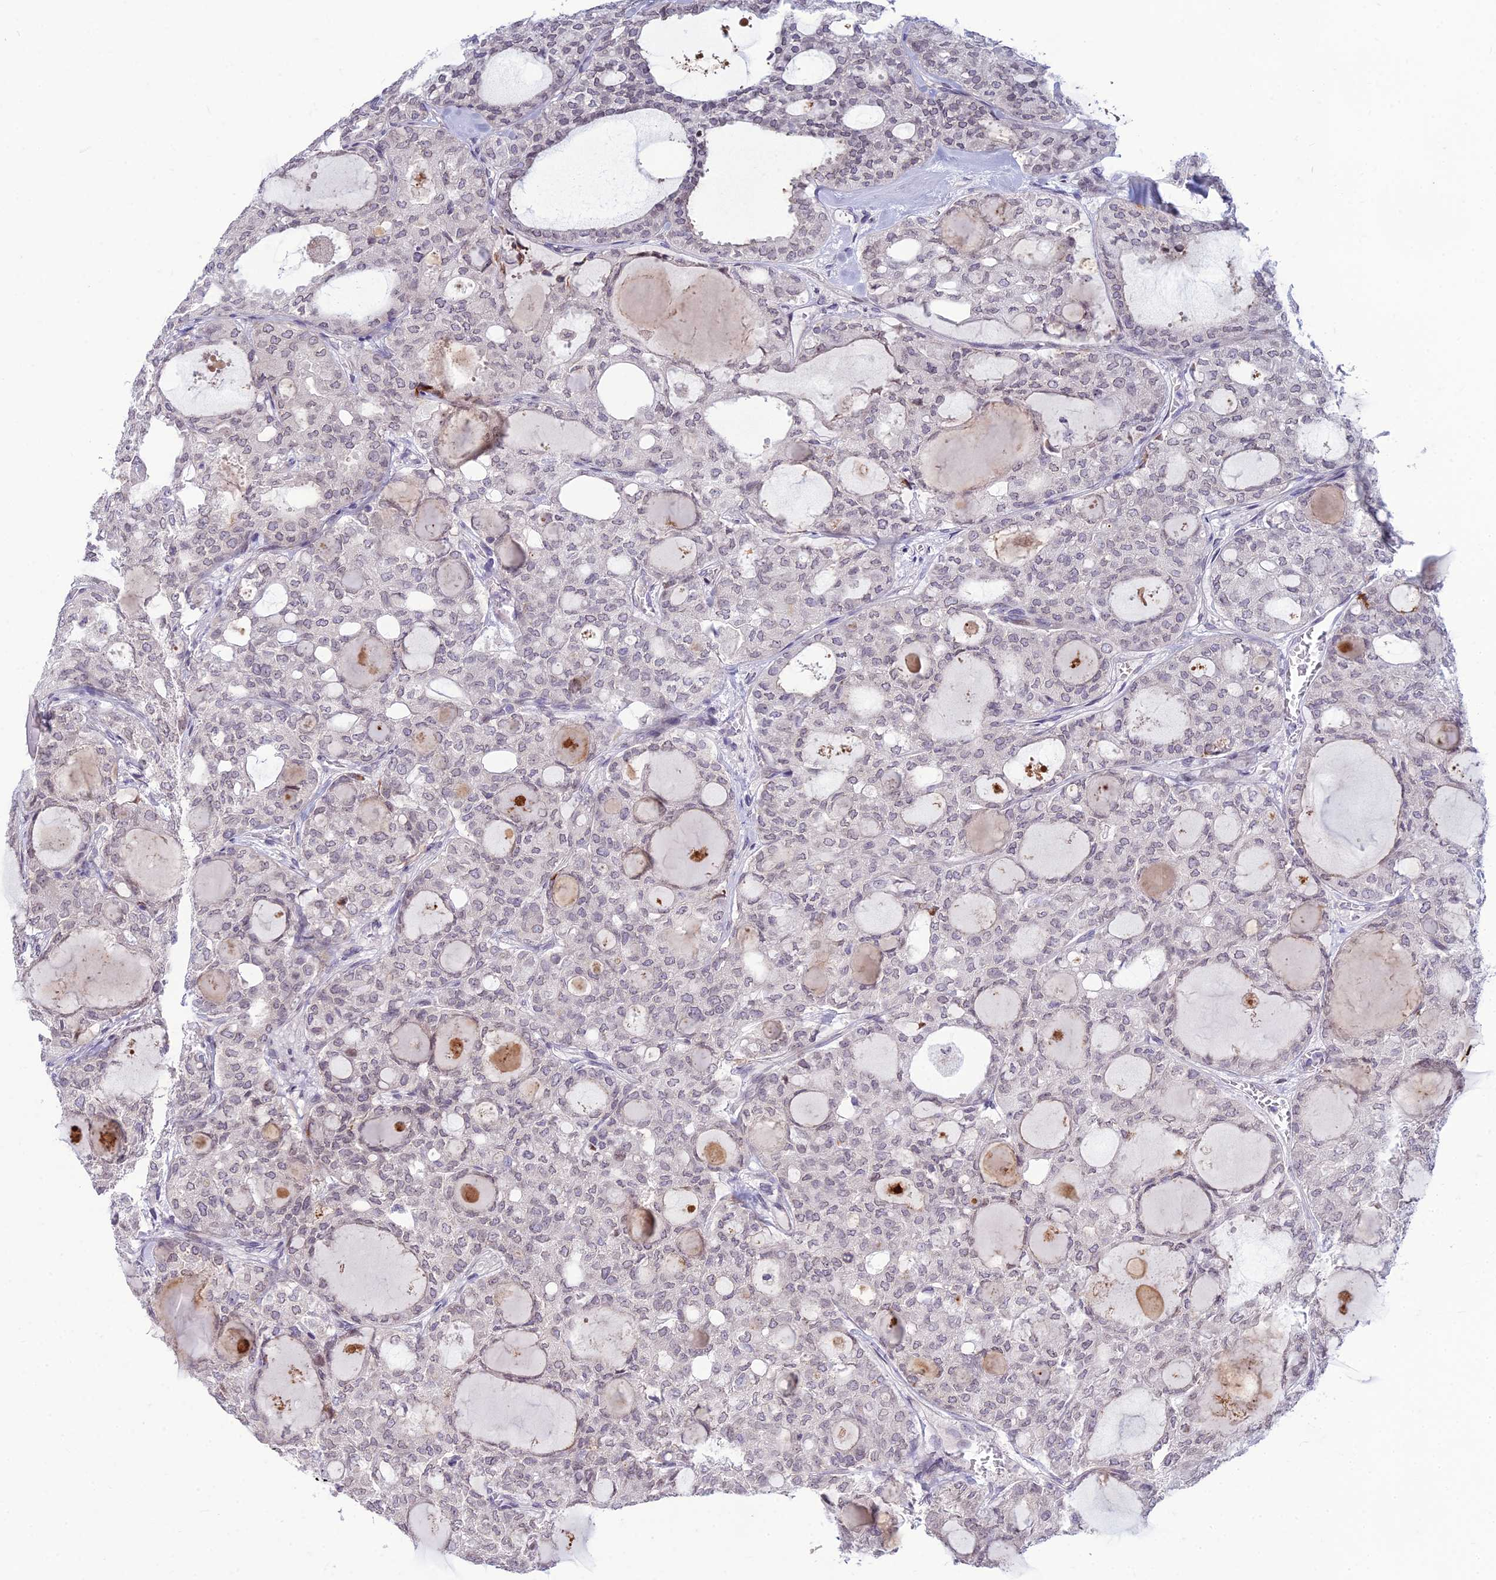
{"staining": {"intensity": "negative", "quantity": "none", "location": "none"}, "tissue": "thyroid cancer", "cell_type": "Tumor cells", "image_type": "cancer", "snomed": [{"axis": "morphology", "description": "Follicular adenoma carcinoma, NOS"}, {"axis": "topography", "description": "Thyroid gland"}], "caption": "Thyroid cancer was stained to show a protein in brown. There is no significant positivity in tumor cells.", "gene": "DTX2", "patient": {"sex": "male", "age": 75}}